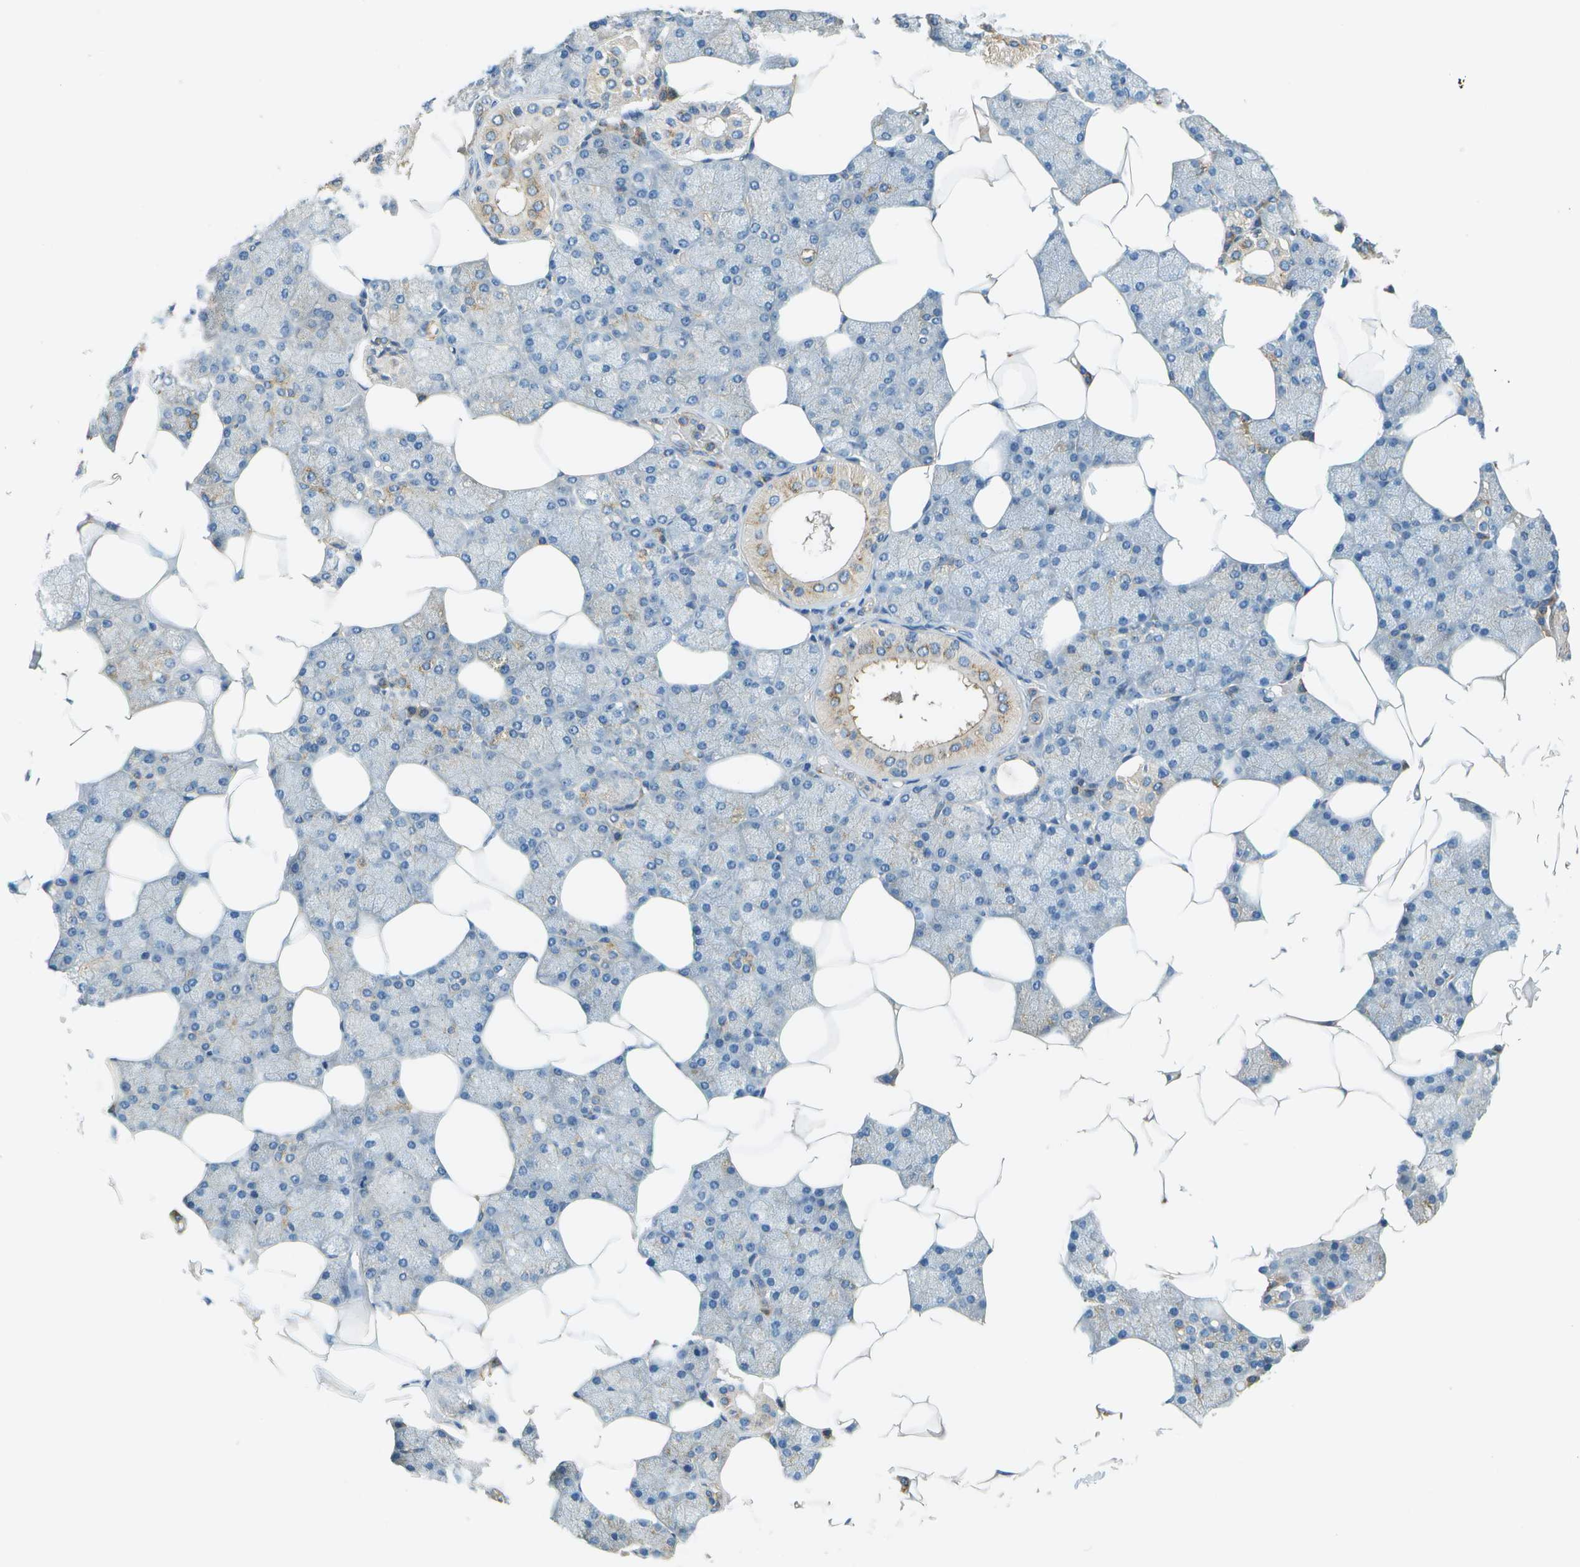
{"staining": {"intensity": "moderate", "quantity": "25%-75%", "location": "cytoplasmic/membranous"}, "tissue": "salivary gland", "cell_type": "Glandular cells", "image_type": "normal", "snomed": [{"axis": "morphology", "description": "Normal tissue, NOS"}, {"axis": "topography", "description": "Salivary gland"}], "caption": "Immunohistochemical staining of normal salivary gland reveals medium levels of moderate cytoplasmic/membranous positivity in approximately 25%-75% of glandular cells.", "gene": "CLTC", "patient": {"sex": "male", "age": 62}}